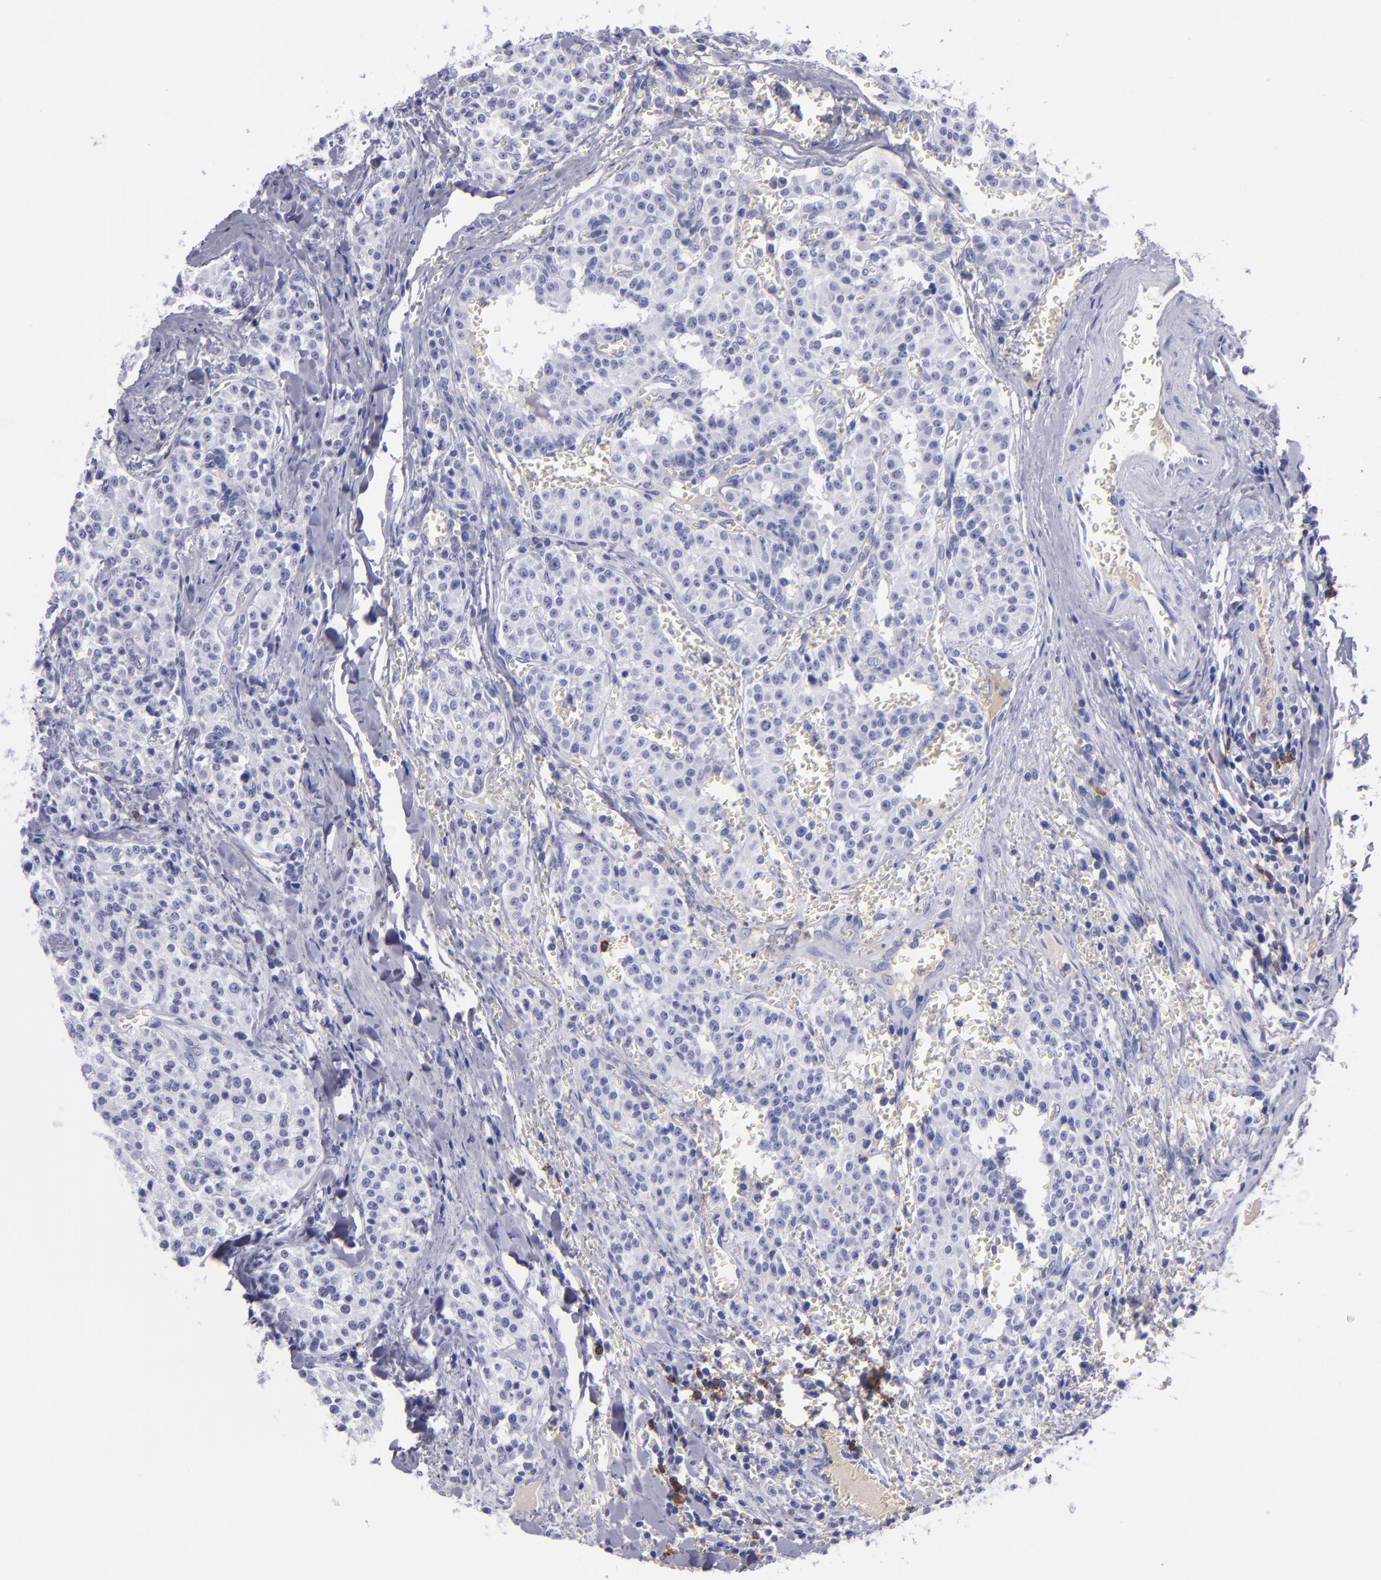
{"staining": {"intensity": "negative", "quantity": "none", "location": "none"}, "tissue": "carcinoid", "cell_type": "Tumor cells", "image_type": "cancer", "snomed": [{"axis": "morphology", "description": "Carcinoid, malignant, NOS"}, {"axis": "topography", "description": "Stomach"}], "caption": "Immunohistochemical staining of carcinoid (malignant) displays no significant staining in tumor cells.", "gene": "CD37", "patient": {"sex": "female", "age": 76}}